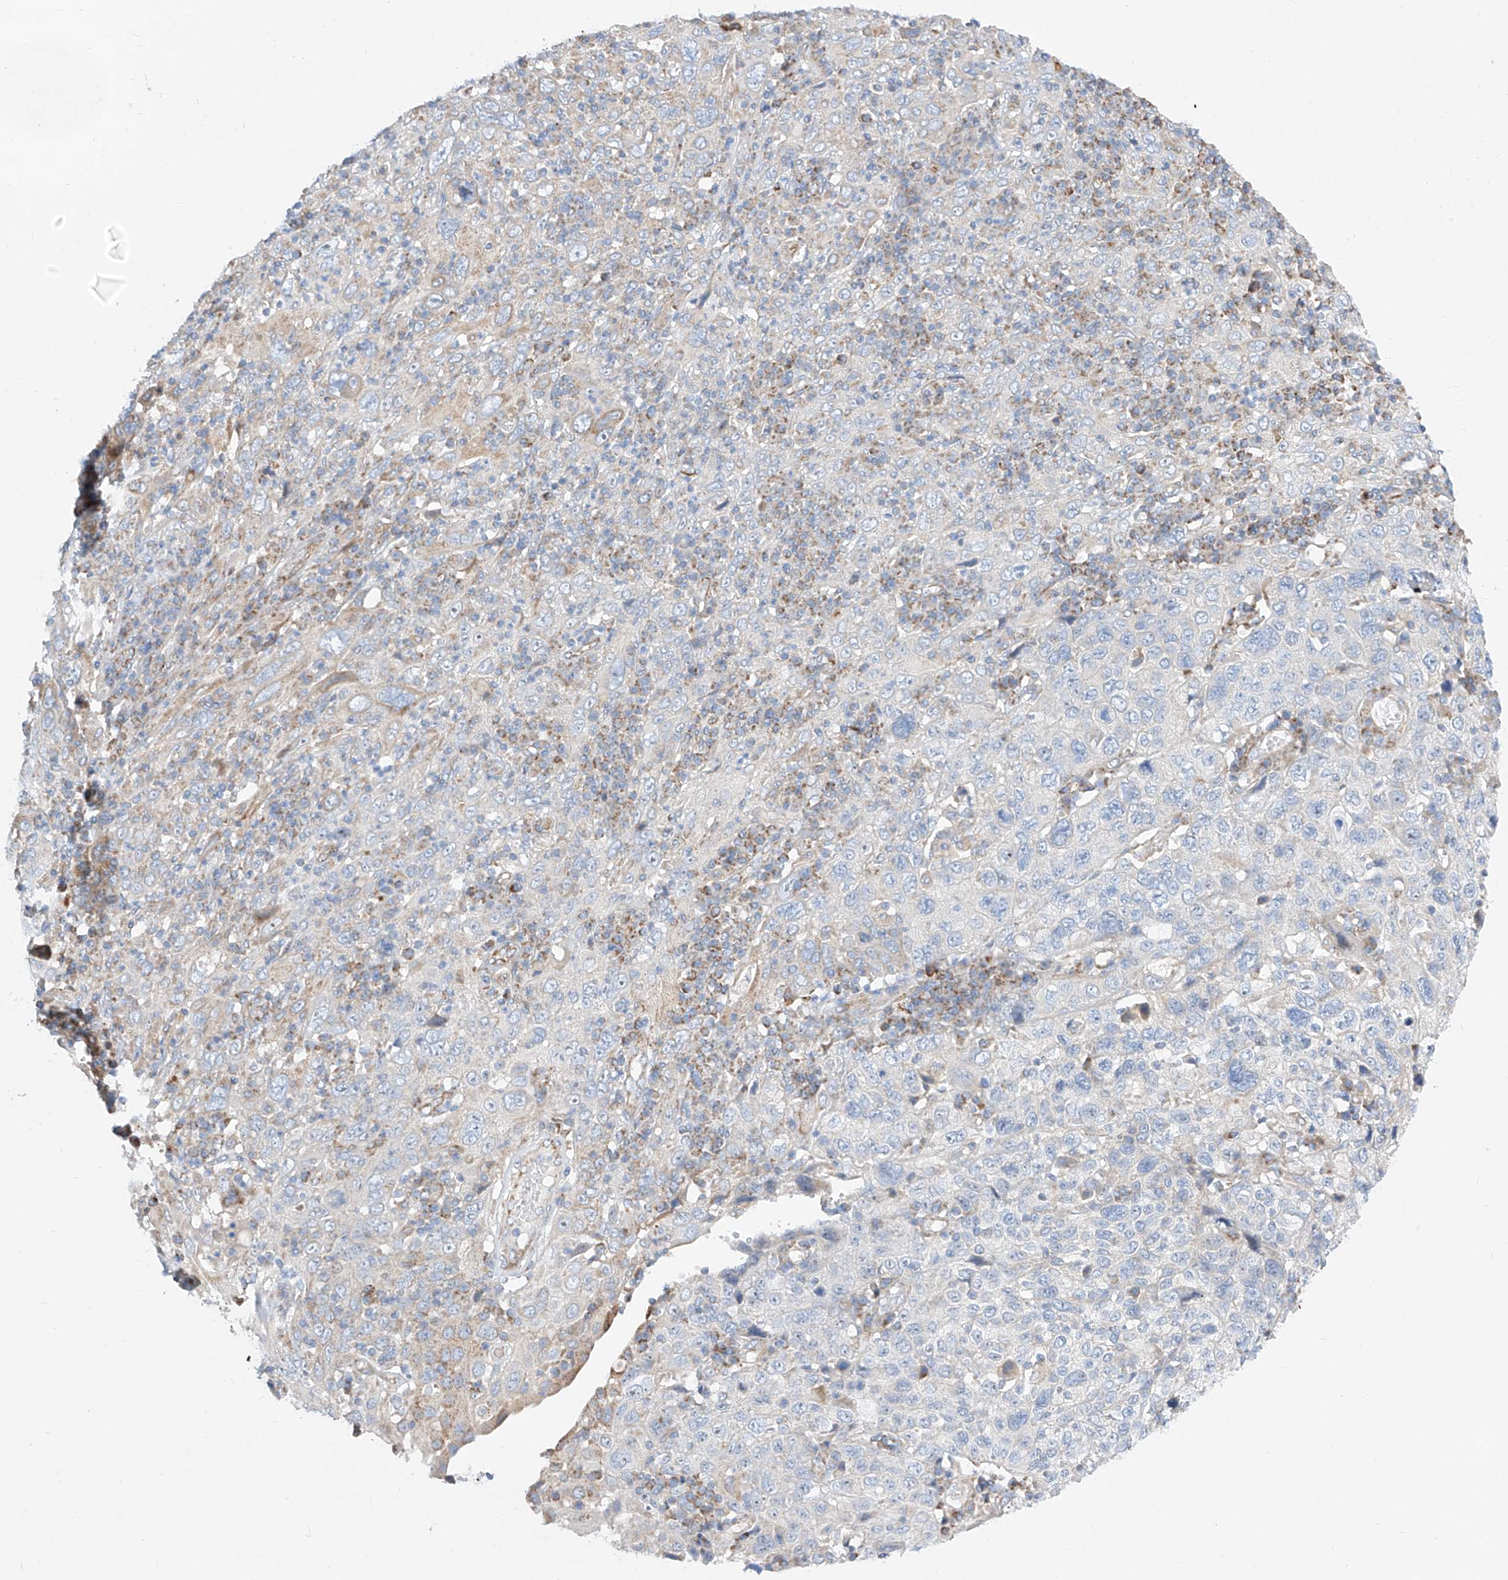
{"staining": {"intensity": "weak", "quantity": "<25%", "location": "cytoplasmic/membranous"}, "tissue": "cervical cancer", "cell_type": "Tumor cells", "image_type": "cancer", "snomed": [{"axis": "morphology", "description": "Squamous cell carcinoma, NOS"}, {"axis": "topography", "description": "Cervix"}], "caption": "Immunohistochemistry (IHC) image of human squamous cell carcinoma (cervical) stained for a protein (brown), which displays no positivity in tumor cells. Nuclei are stained in blue.", "gene": "CST9", "patient": {"sex": "female", "age": 46}}